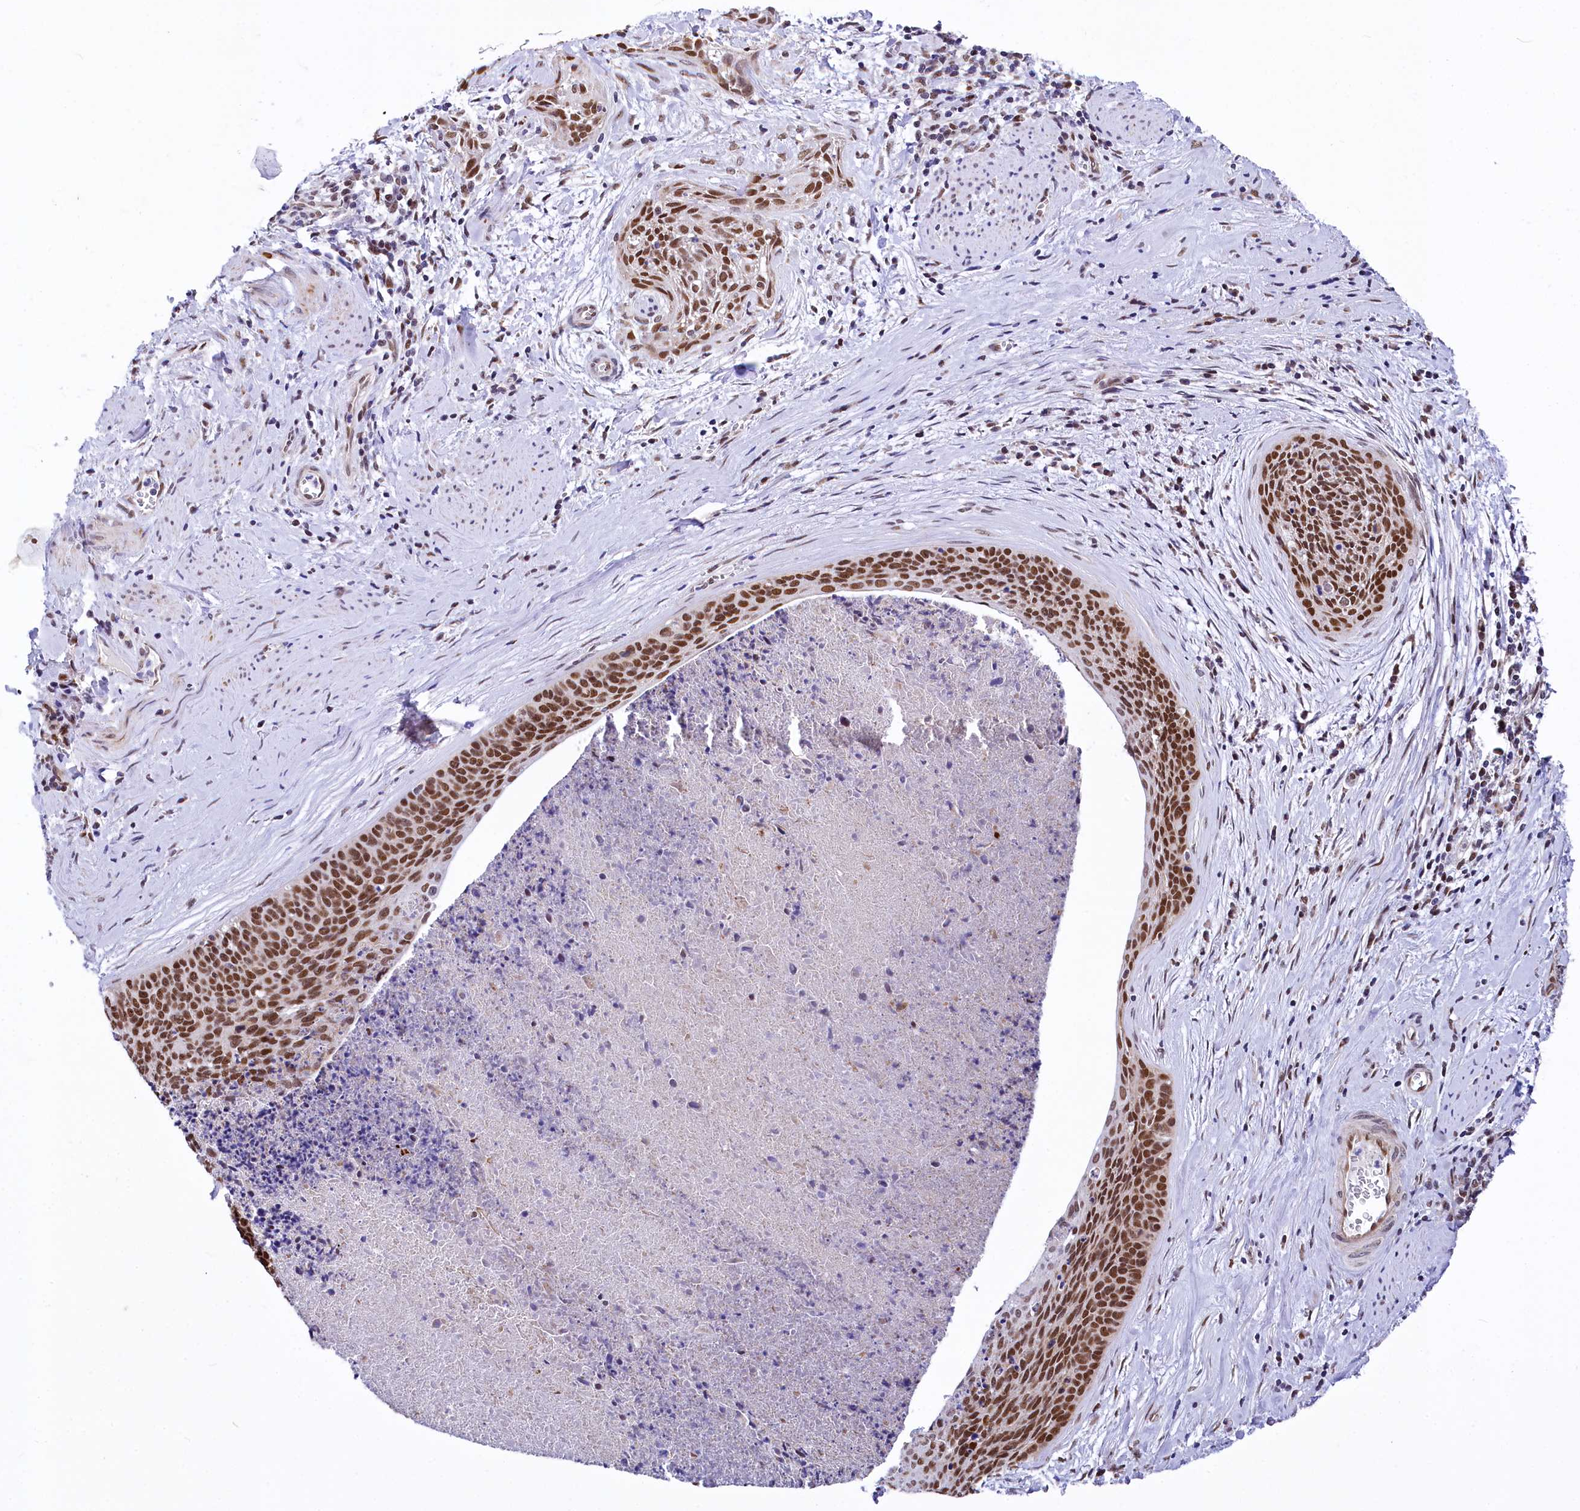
{"staining": {"intensity": "strong", "quantity": ">75%", "location": "nuclear"}, "tissue": "cervical cancer", "cell_type": "Tumor cells", "image_type": "cancer", "snomed": [{"axis": "morphology", "description": "Squamous cell carcinoma, NOS"}, {"axis": "topography", "description": "Cervix"}], "caption": "A micrograph showing strong nuclear staining in approximately >75% of tumor cells in squamous cell carcinoma (cervical), as visualized by brown immunohistochemical staining.", "gene": "MORN3", "patient": {"sex": "female", "age": 55}}